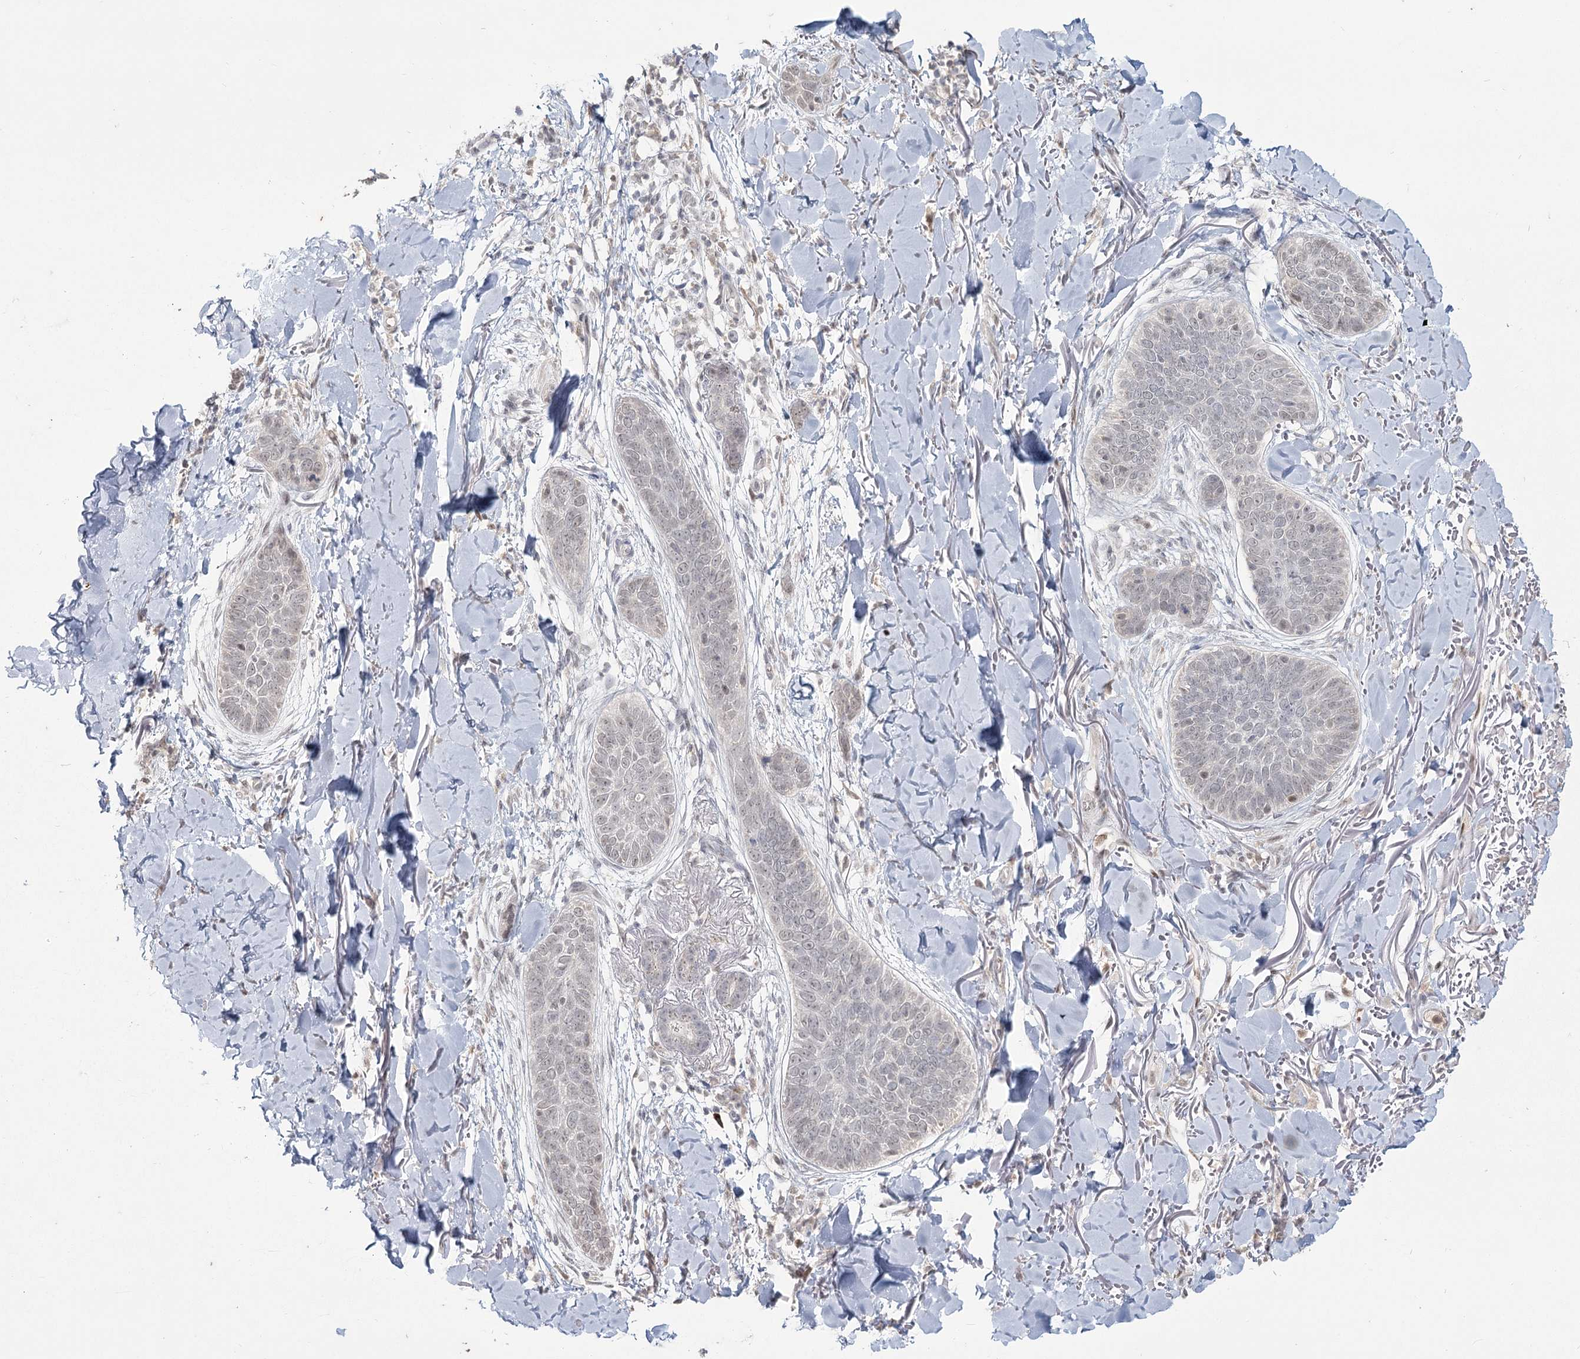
{"staining": {"intensity": "weak", "quantity": "<25%", "location": "nuclear"}, "tissue": "skin cancer", "cell_type": "Tumor cells", "image_type": "cancer", "snomed": [{"axis": "morphology", "description": "Basal cell carcinoma"}, {"axis": "topography", "description": "Skin"}], "caption": "Tumor cells are negative for brown protein staining in basal cell carcinoma (skin).", "gene": "LY6G5C", "patient": {"sex": "male", "age": 85}}